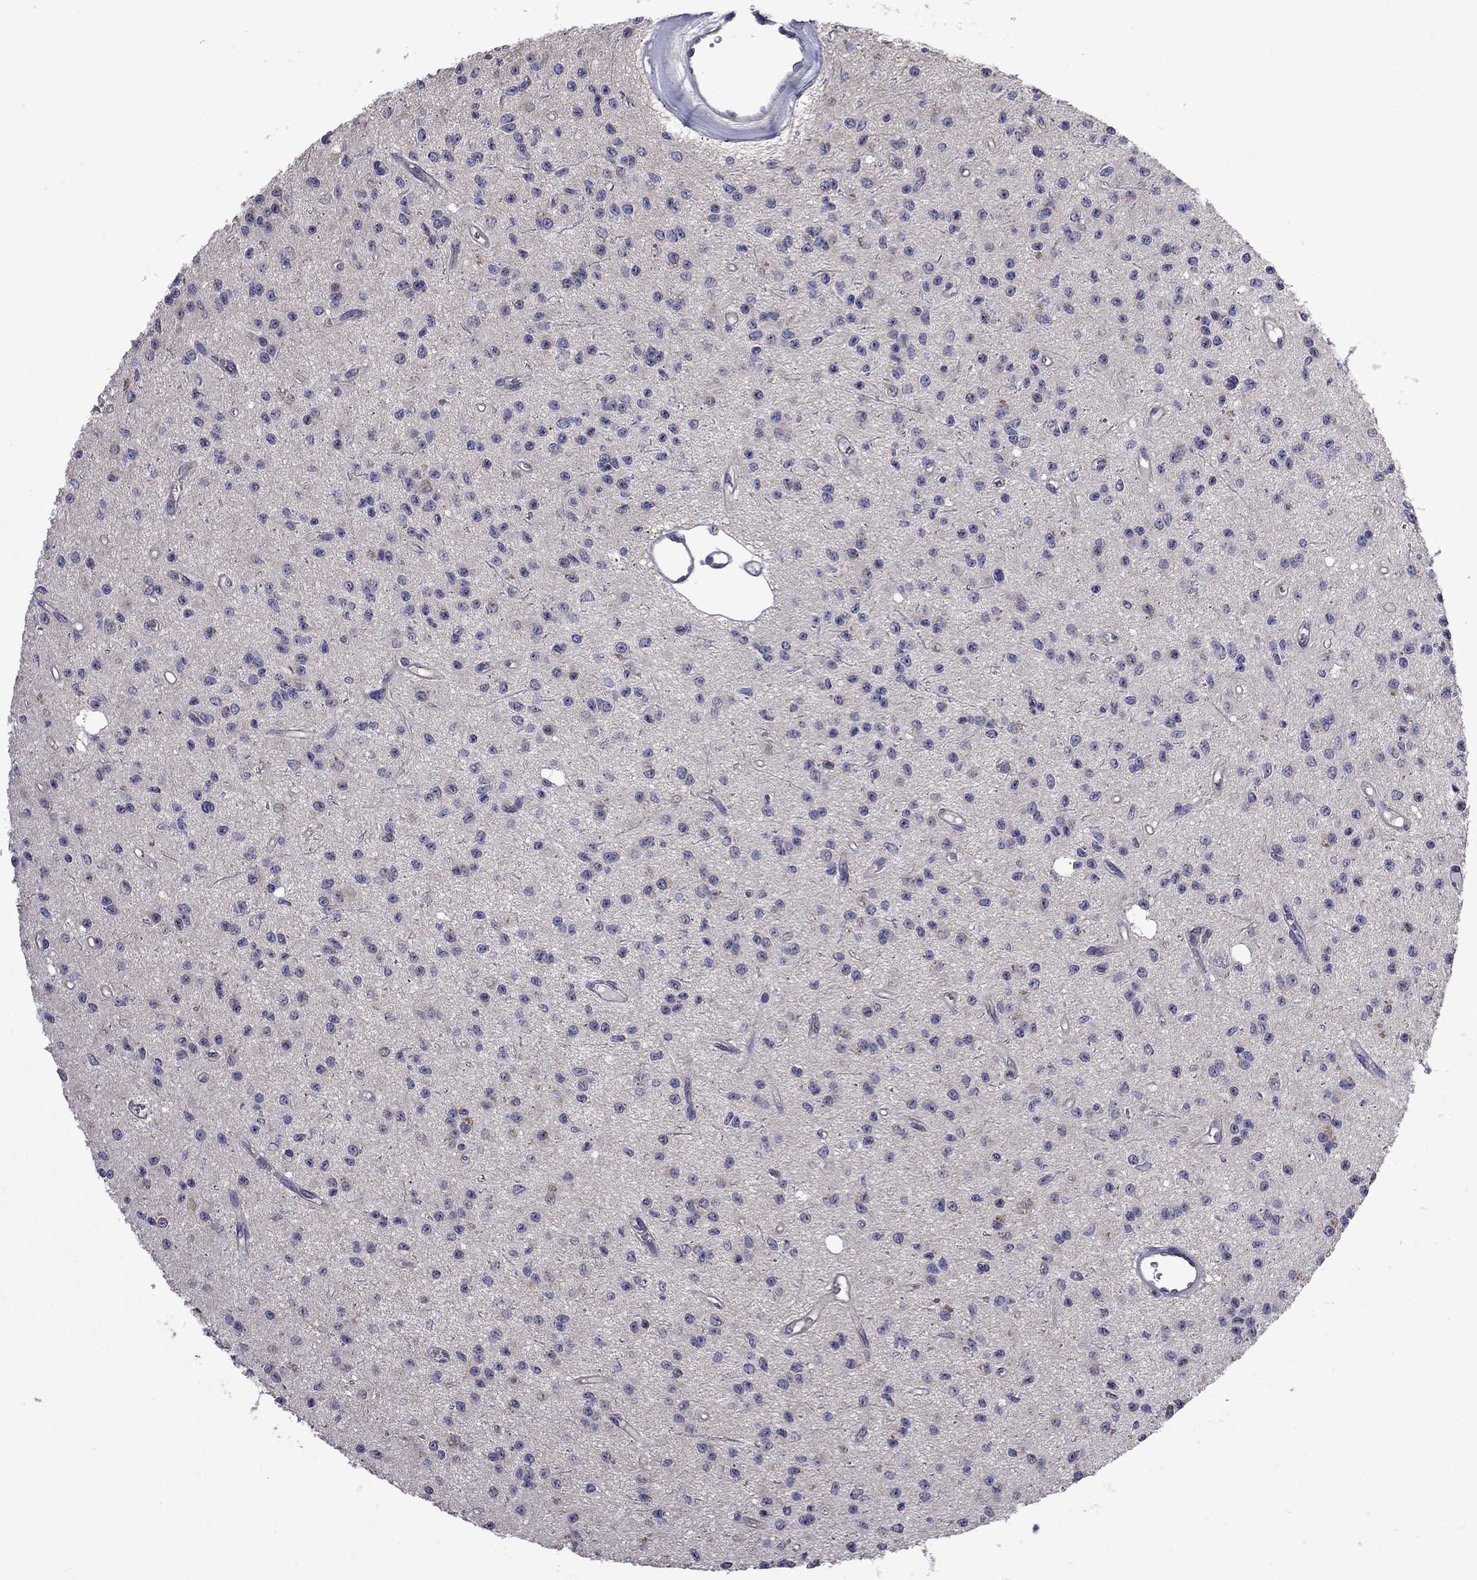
{"staining": {"intensity": "negative", "quantity": "none", "location": "none"}, "tissue": "glioma", "cell_type": "Tumor cells", "image_type": "cancer", "snomed": [{"axis": "morphology", "description": "Glioma, malignant, Low grade"}, {"axis": "topography", "description": "Brain"}], "caption": "Glioma was stained to show a protein in brown. There is no significant staining in tumor cells.", "gene": "FEZ1", "patient": {"sex": "female", "age": 45}}